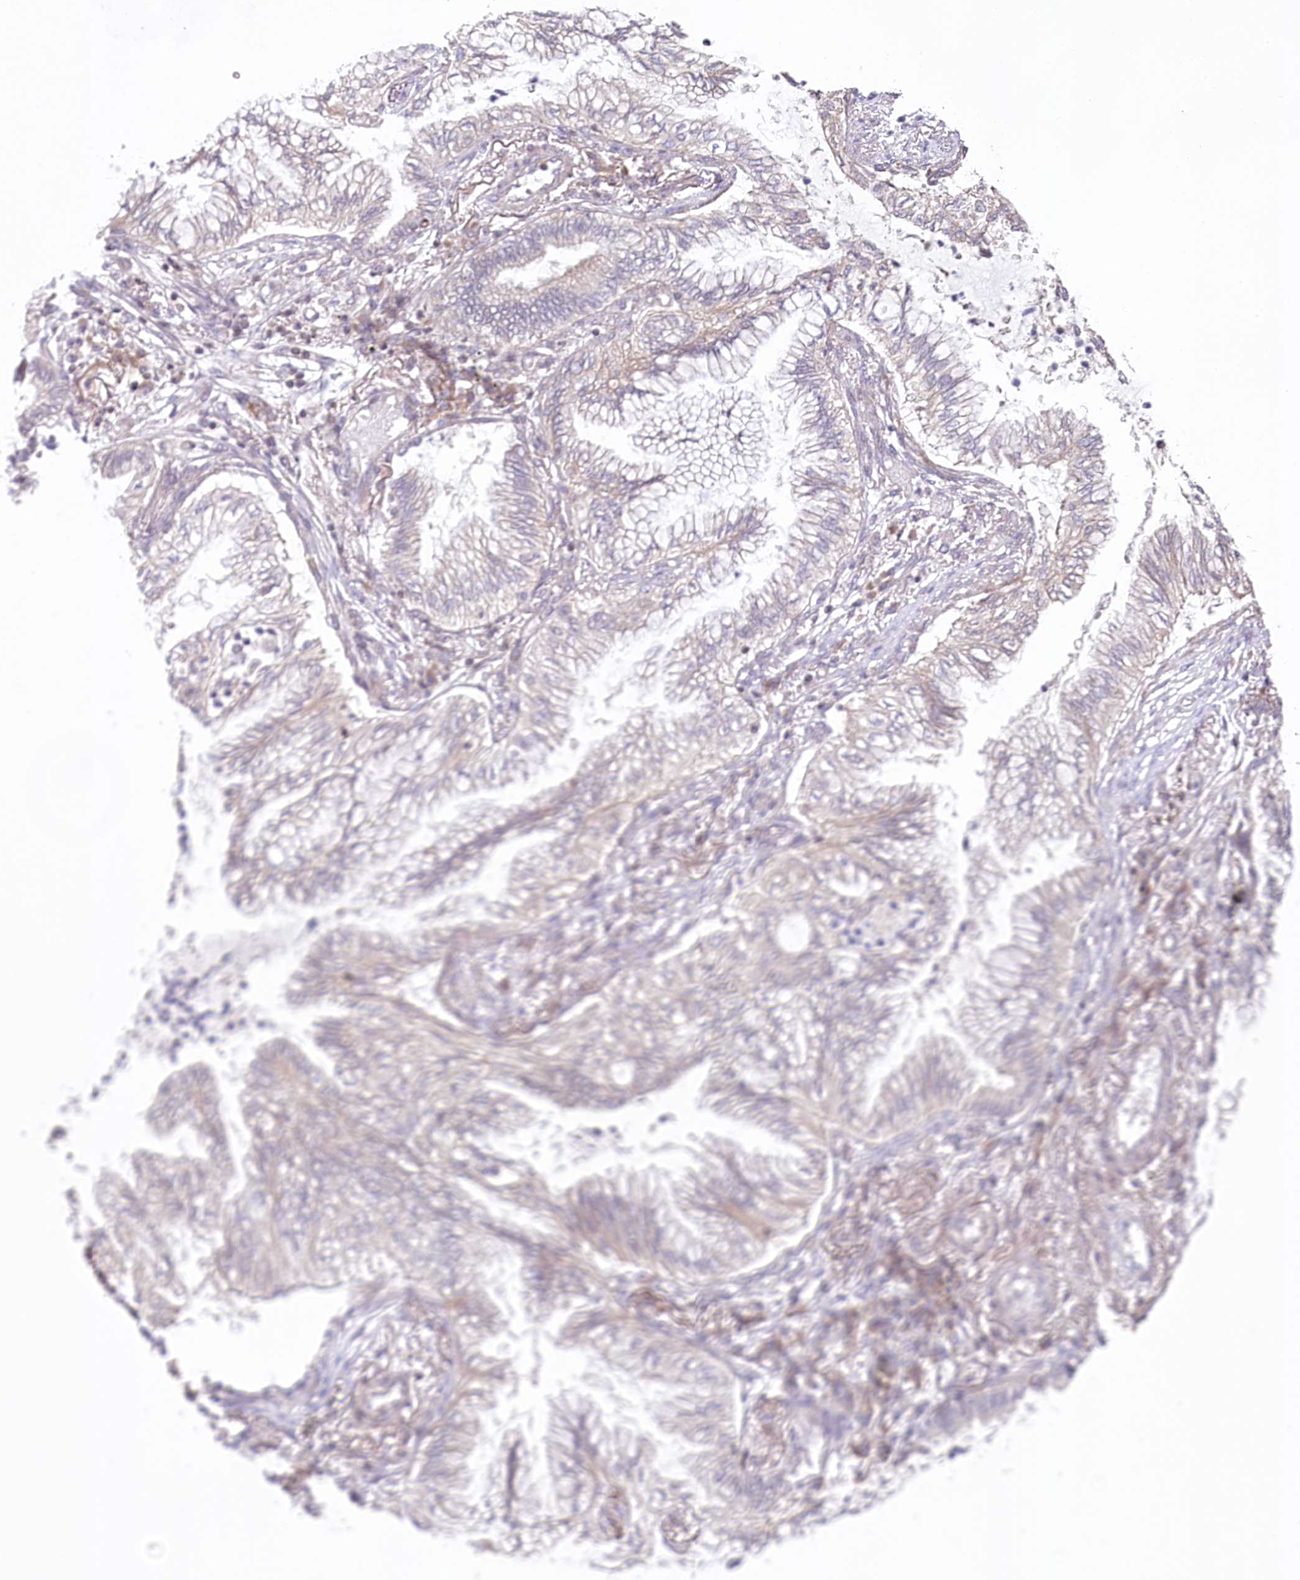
{"staining": {"intensity": "negative", "quantity": "none", "location": "none"}, "tissue": "lung cancer", "cell_type": "Tumor cells", "image_type": "cancer", "snomed": [{"axis": "morphology", "description": "Adenocarcinoma, NOS"}, {"axis": "topography", "description": "Lung"}], "caption": "IHC photomicrograph of lung adenocarcinoma stained for a protein (brown), which reveals no expression in tumor cells.", "gene": "CGGBP1", "patient": {"sex": "female", "age": 70}}